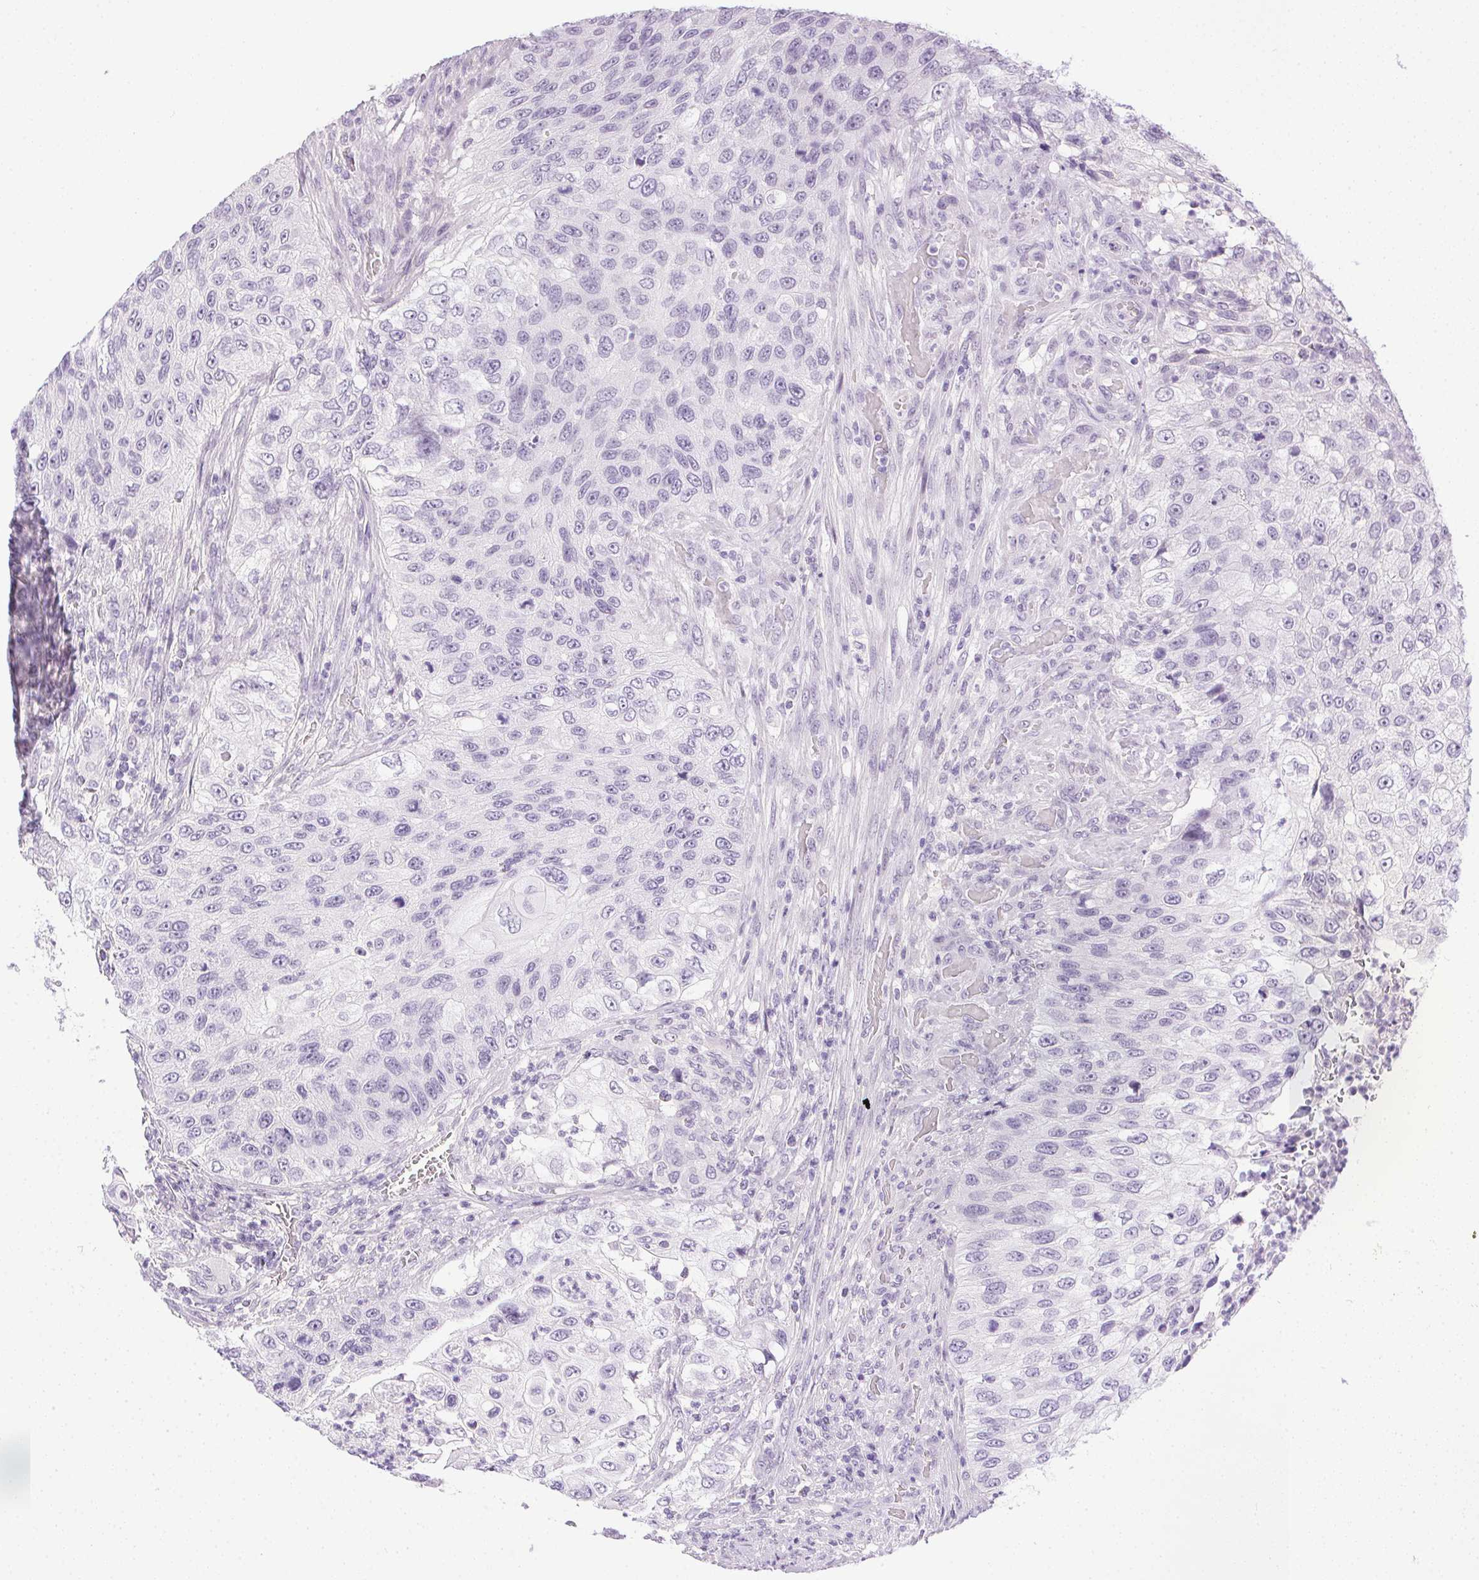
{"staining": {"intensity": "negative", "quantity": "none", "location": "none"}, "tissue": "urothelial cancer", "cell_type": "Tumor cells", "image_type": "cancer", "snomed": [{"axis": "morphology", "description": "Urothelial carcinoma, High grade"}, {"axis": "topography", "description": "Urinary bladder"}], "caption": "Immunohistochemical staining of human urothelial cancer reveals no significant staining in tumor cells.", "gene": "PRL", "patient": {"sex": "female", "age": 60}}